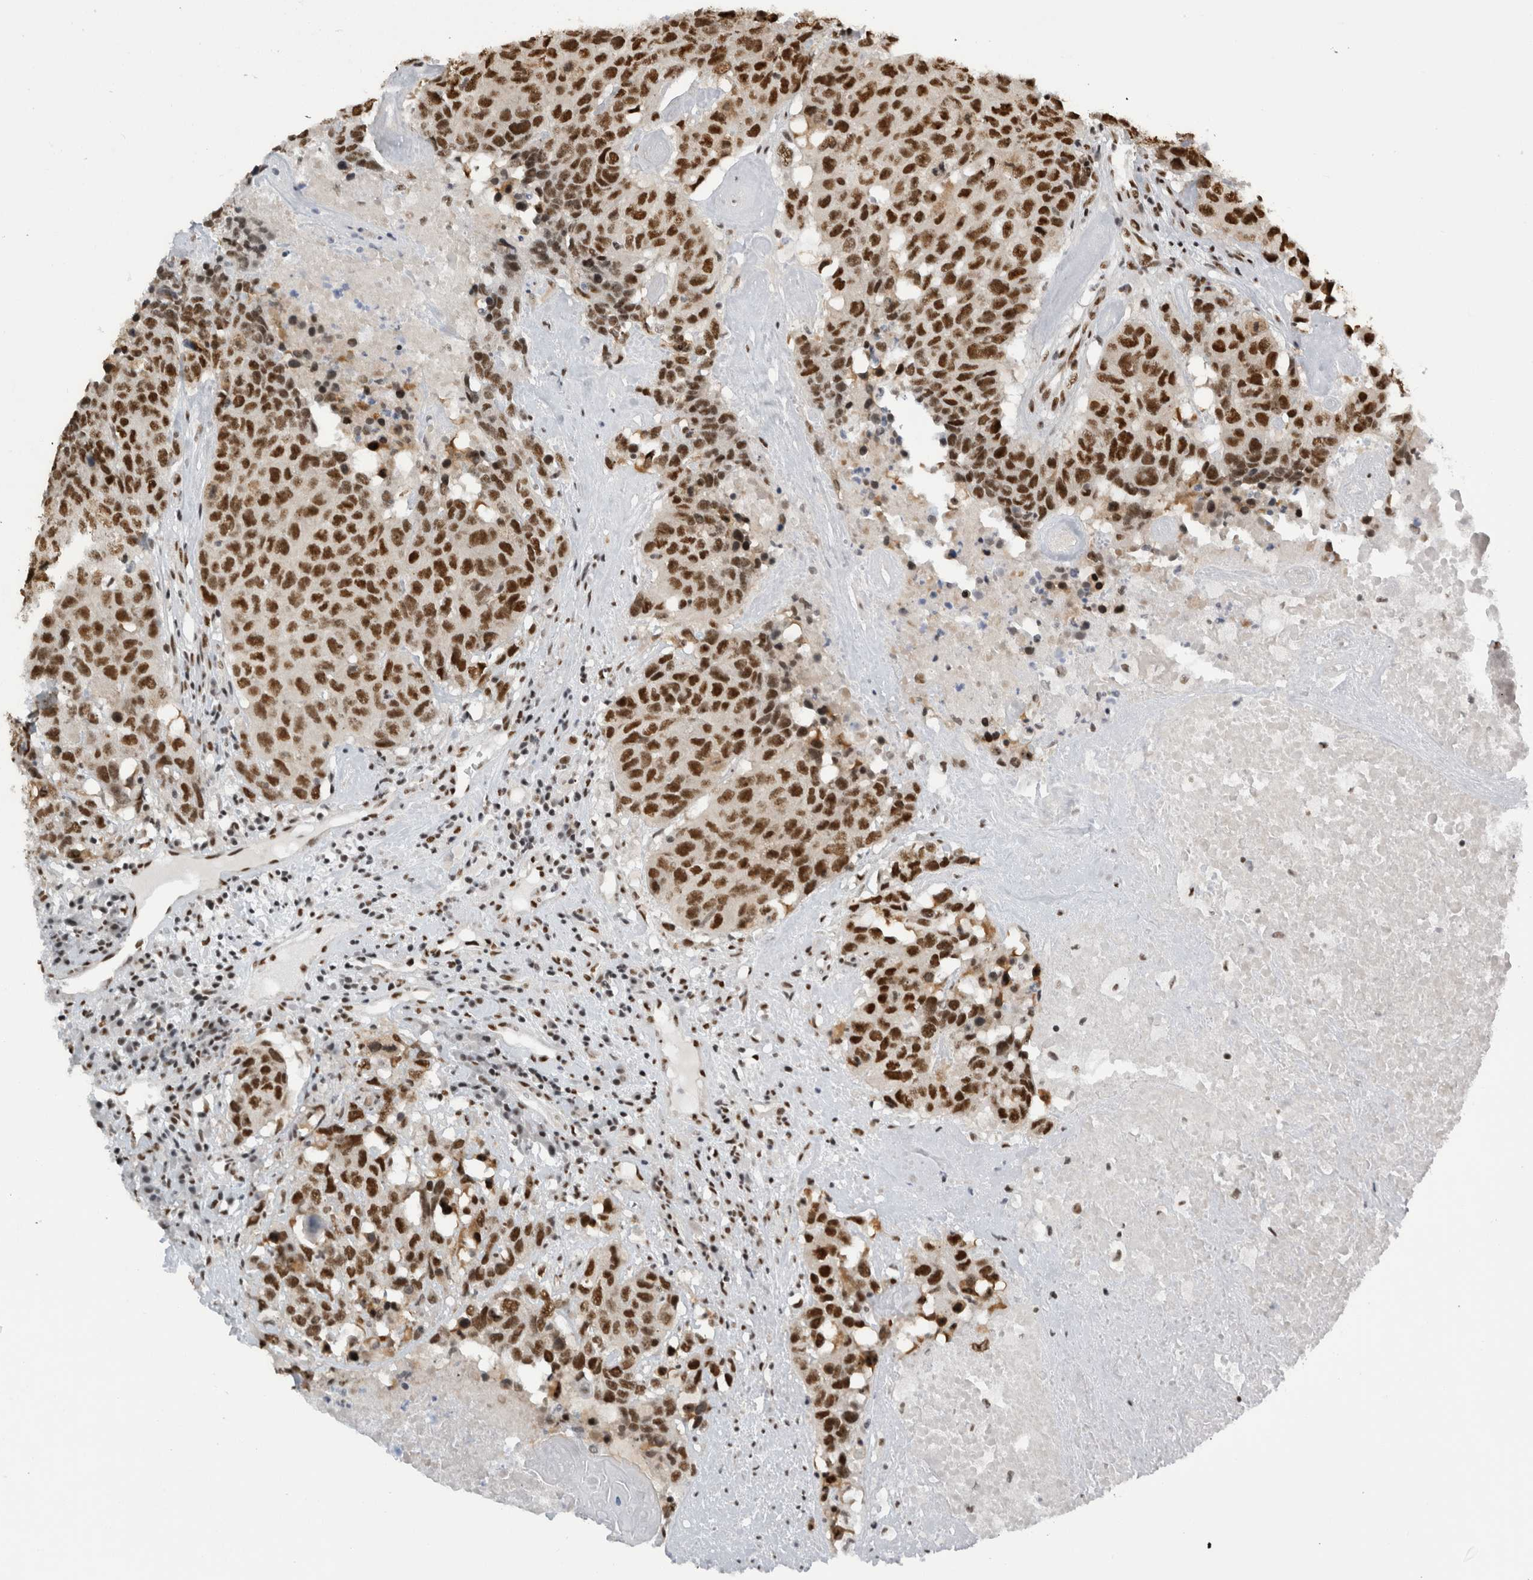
{"staining": {"intensity": "strong", "quantity": ">75%", "location": "nuclear"}, "tissue": "head and neck cancer", "cell_type": "Tumor cells", "image_type": "cancer", "snomed": [{"axis": "morphology", "description": "Squamous cell carcinoma, NOS"}, {"axis": "topography", "description": "Head-Neck"}], "caption": "Head and neck cancer tissue exhibits strong nuclear staining in about >75% of tumor cells, visualized by immunohistochemistry. The staining was performed using DAB (3,3'-diaminobenzidine) to visualize the protein expression in brown, while the nuclei were stained in blue with hematoxylin (Magnification: 20x).", "gene": "ZSCAN2", "patient": {"sex": "male", "age": 66}}